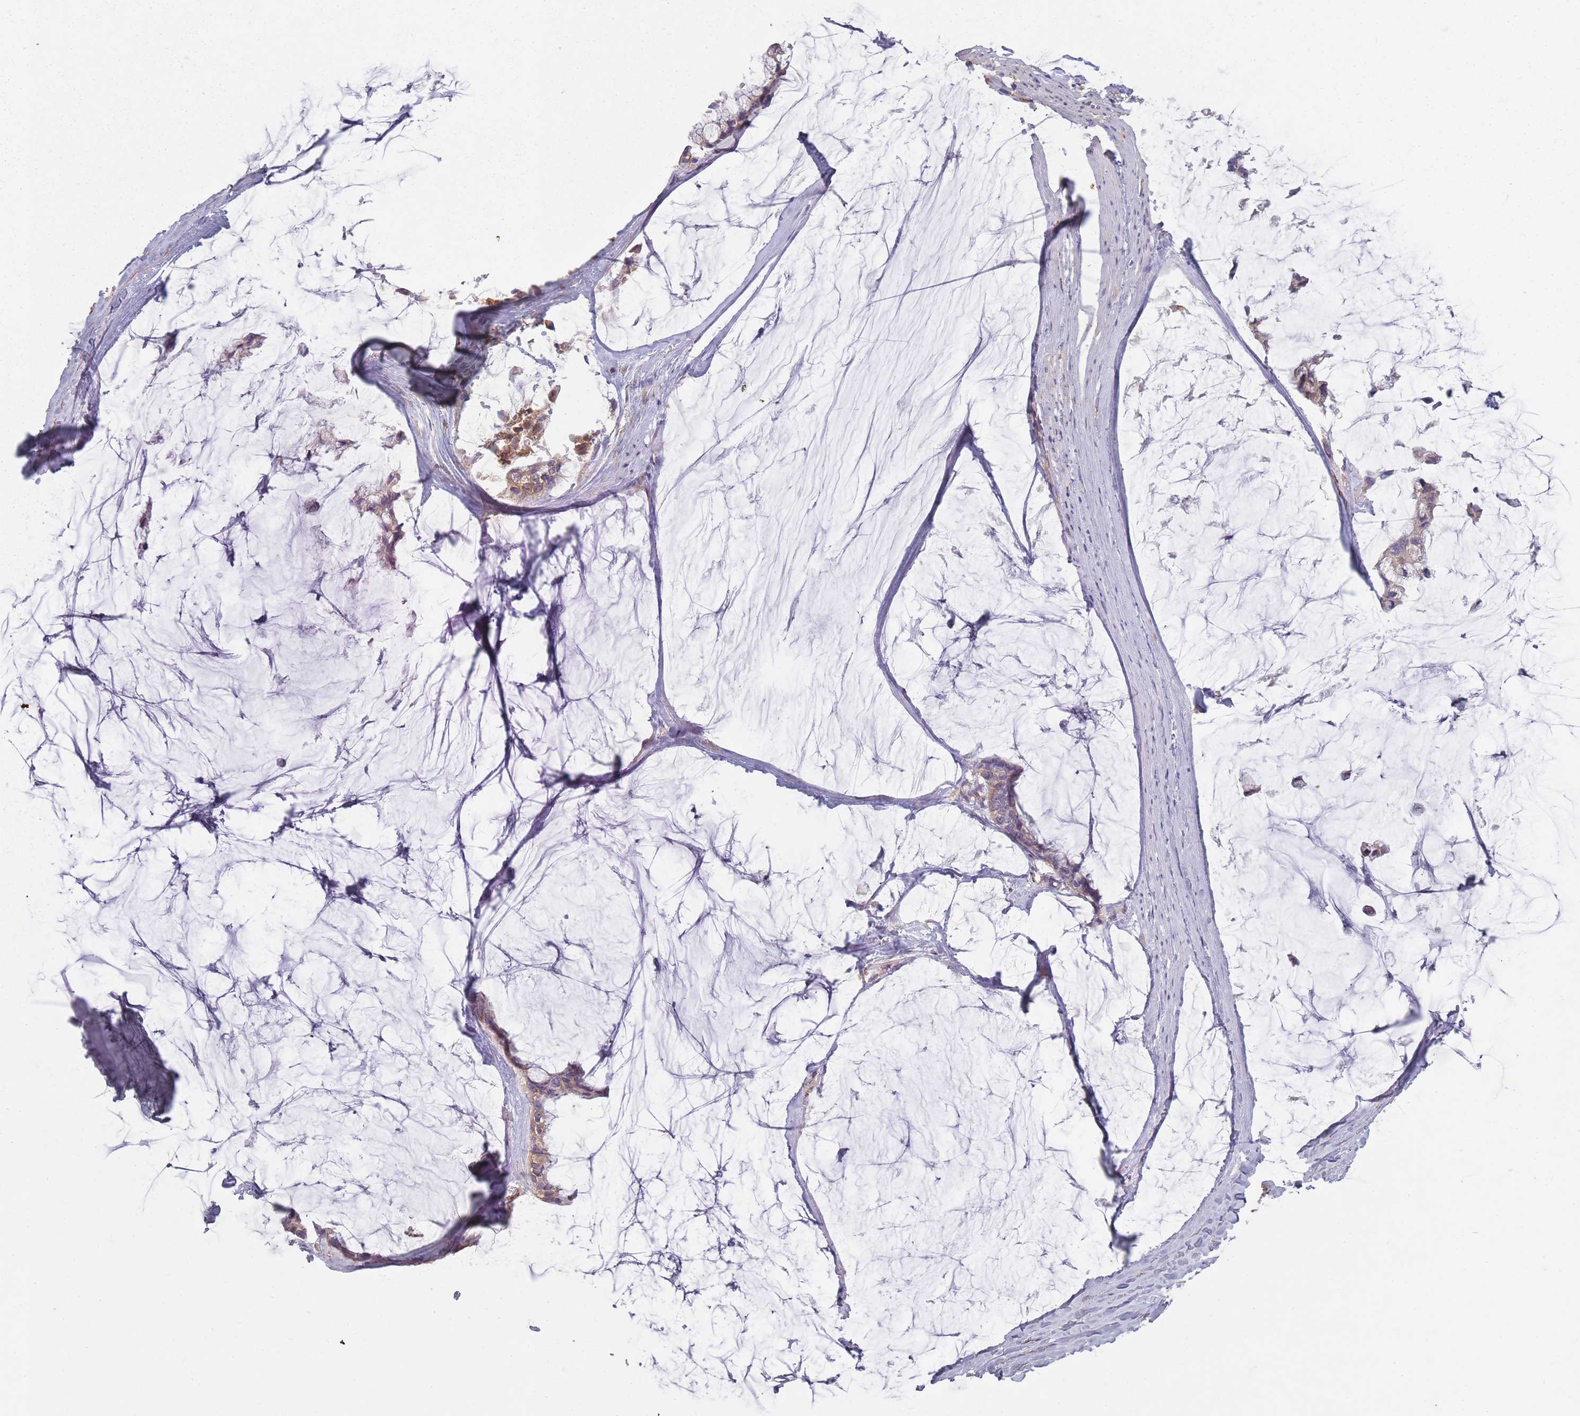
{"staining": {"intensity": "weak", "quantity": ">75%", "location": "cytoplasmic/membranous"}, "tissue": "ovarian cancer", "cell_type": "Tumor cells", "image_type": "cancer", "snomed": [{"axis": "morphology", "description": "Cystadenocarcinoma, mucinous, NOS"}, {"axis": "topography", "description": "Ovary"}], "caption": "The immunohistochemical stain shows weak cytoplasmic/membranous staining in tumor cells of ovarian cancer tissue.", "gene": "SANBR", "patient": {"sex": "female", "age": 39}}